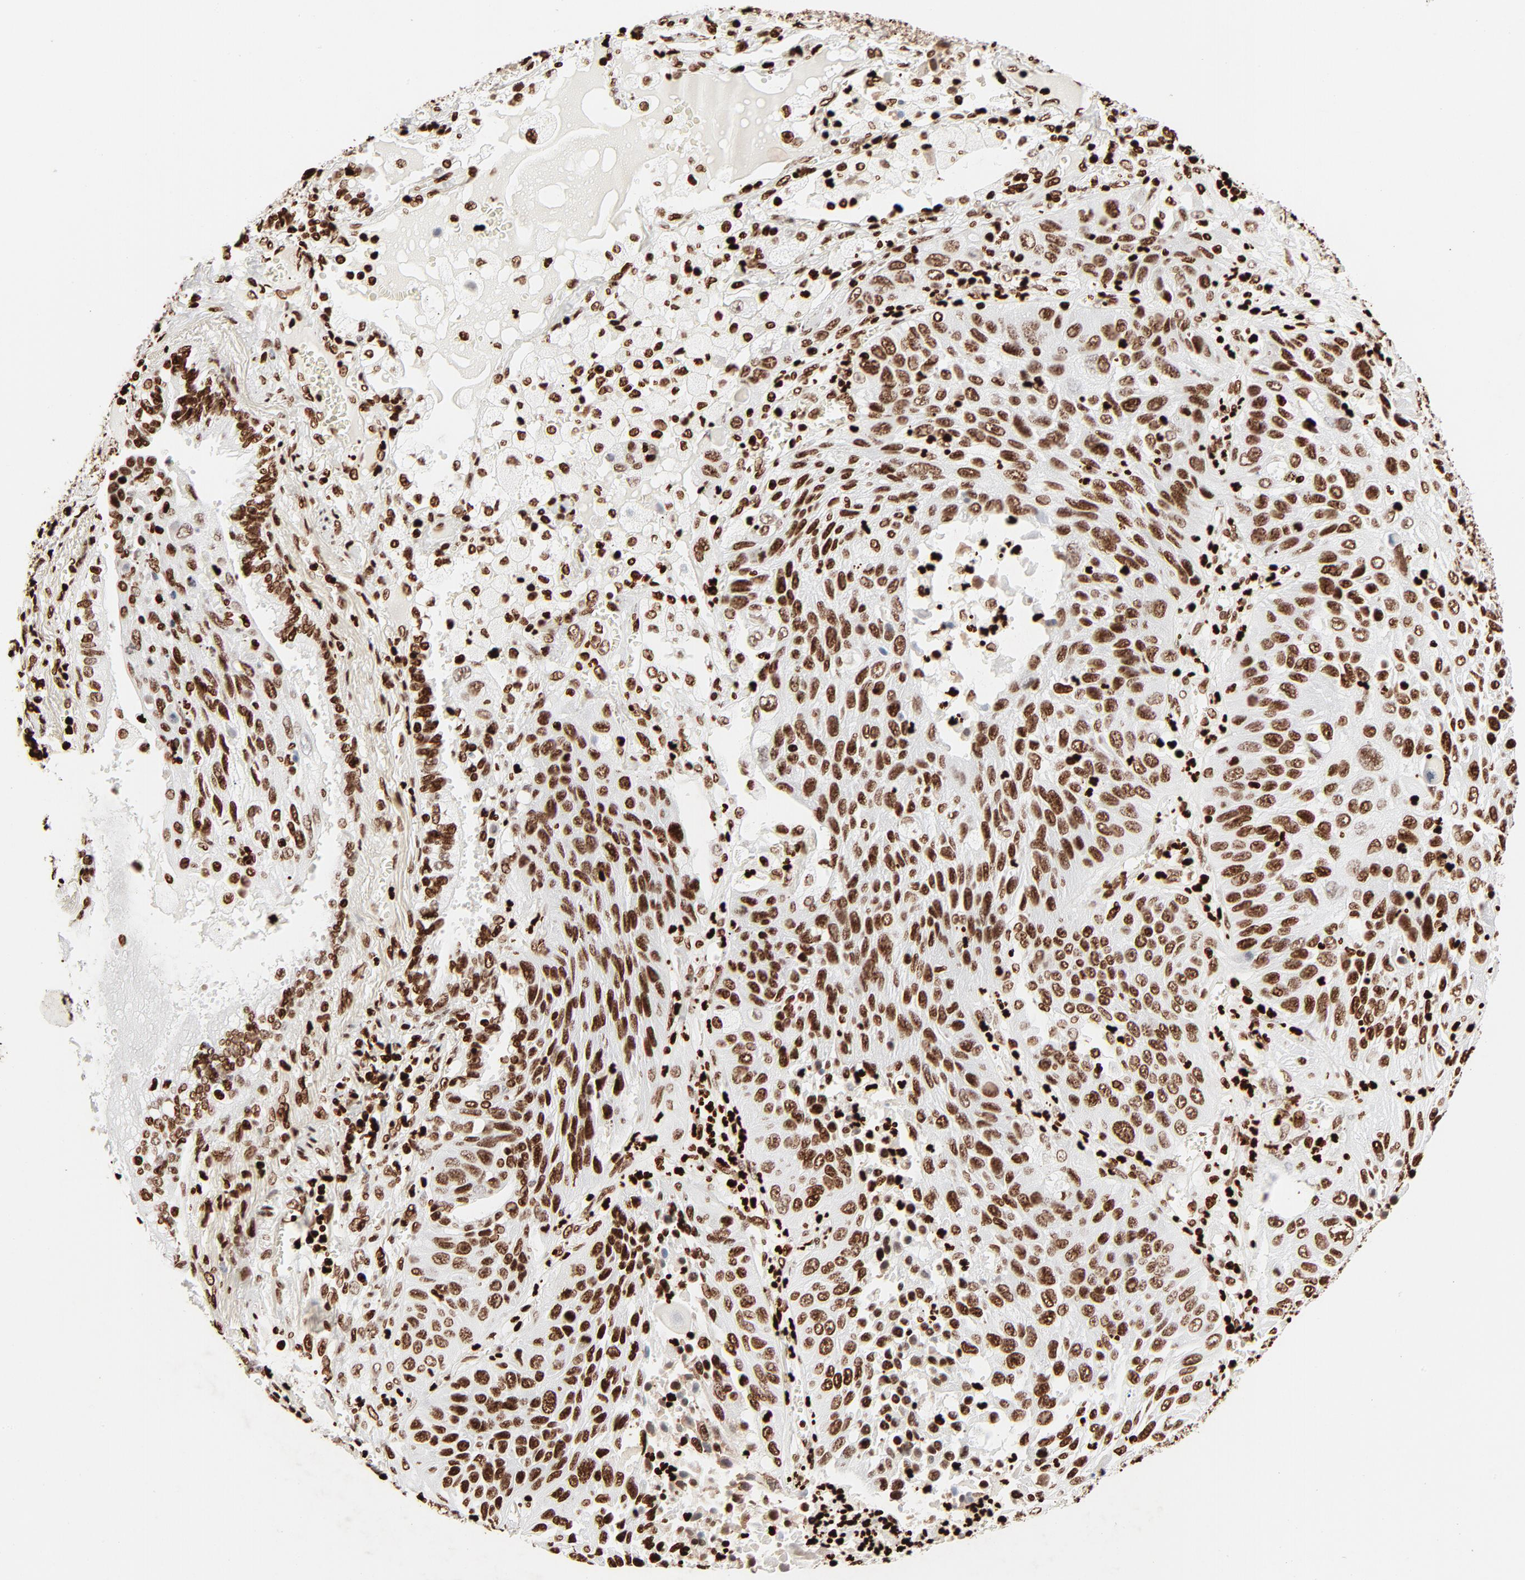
{"staining": {"intensity": "moderate", "quantity": ">75%", "location": "nuclear"}, "tissue": "lung cancer", "cell_type": "Tumor cells", "image_type": "cancer", "snomed": [{"axis": "morphology", "description": "Squamous cell carcinoma, NOS"}, {"axis": "topography", "description": "Lung"}], "caption": "Protein analysis of lung squamous cell carcinoma tissue displays moderate nuclear staining in approximately >75% of tumor cells. The protein is stained brown, and the nuclei are stained in blue (DAB IHC with brightfield microscopy, high magnification).", "gene": "HMGB2", "patient": {"sex": "female", "age": 76}}